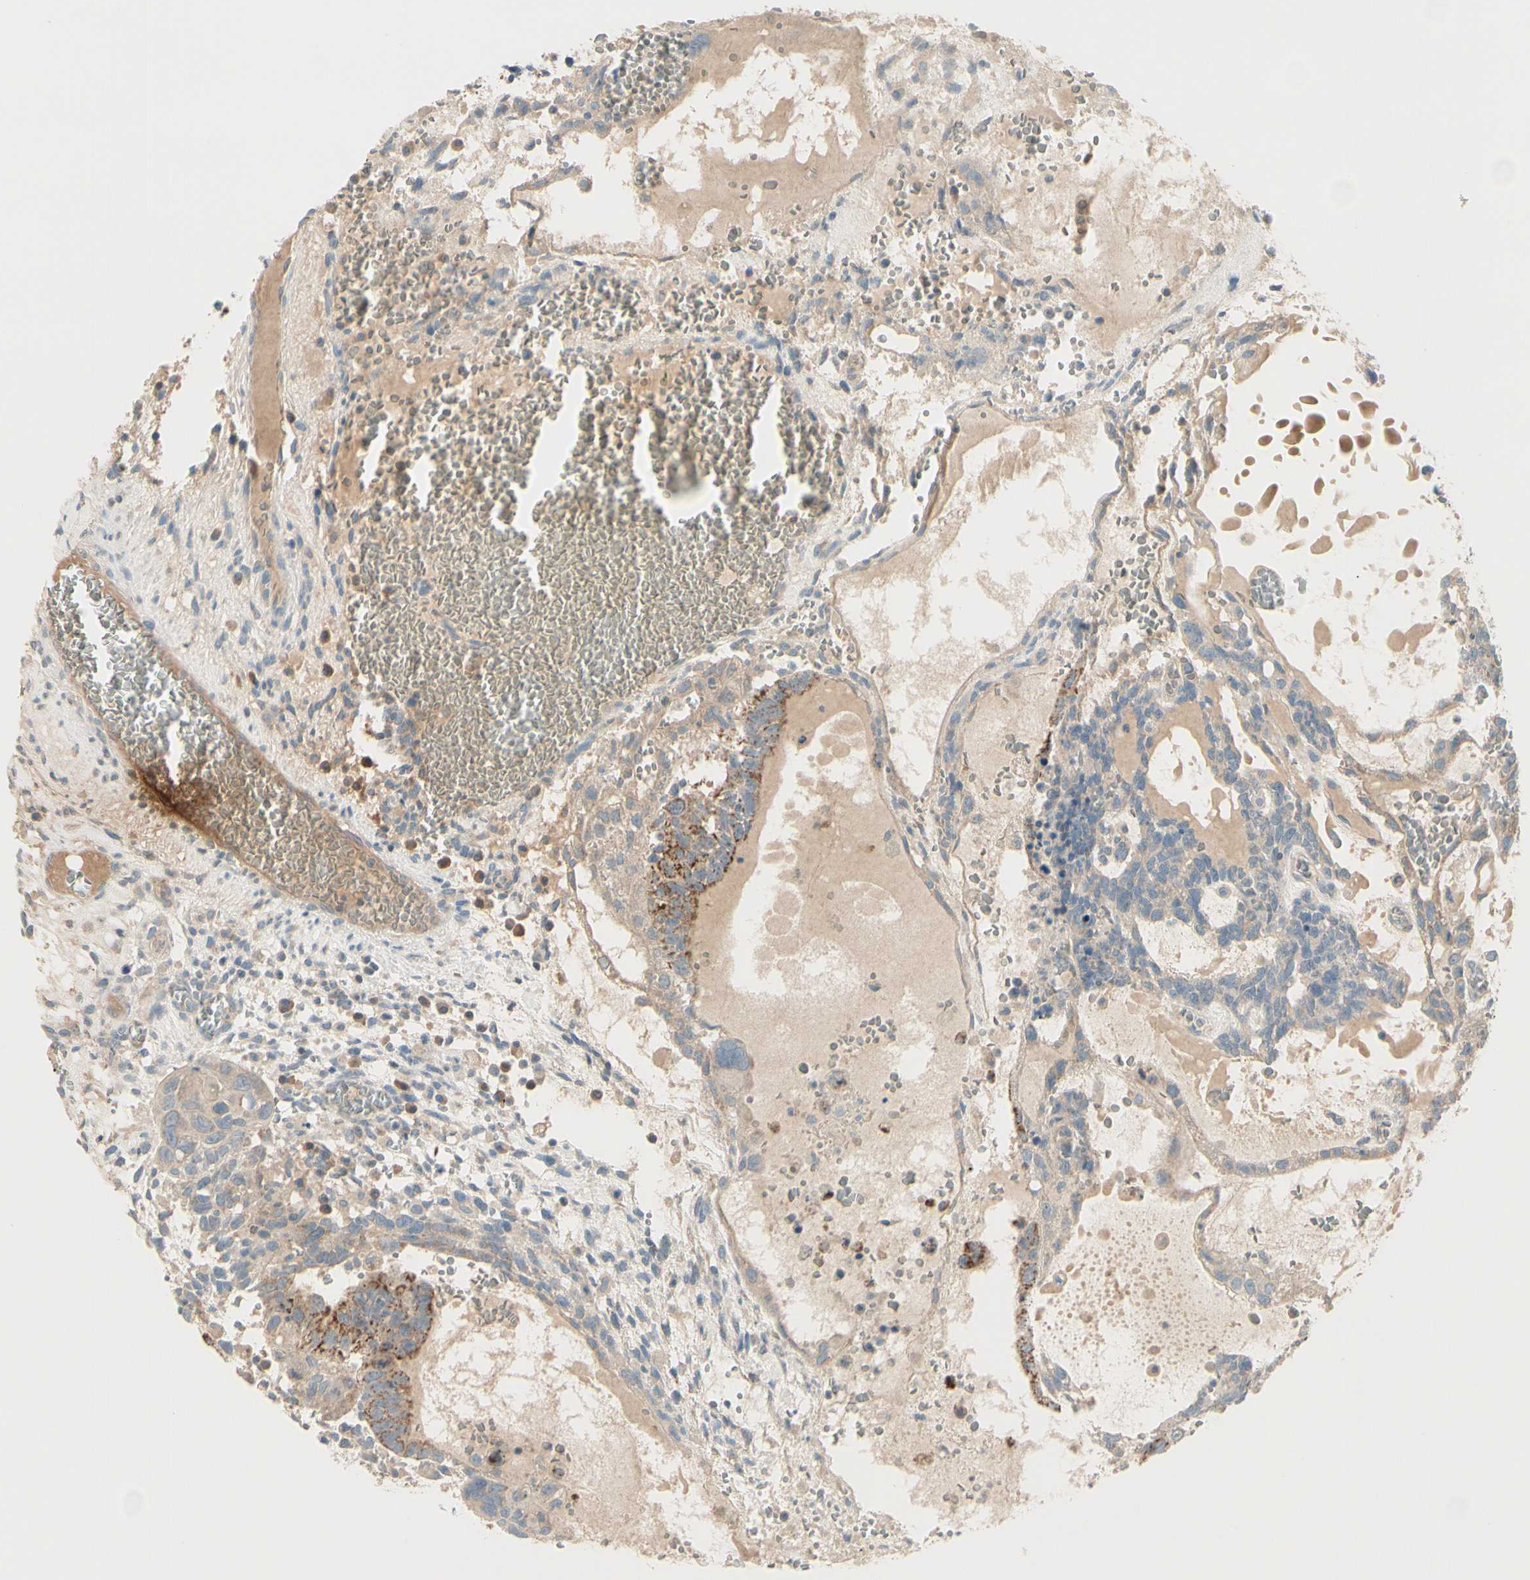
{"staining": {"intensity": "moderate", "quantity": ">75%", "location": "cytoplasmic/membranous"}, "tissue": "testis cancer", "cell_type": "Tumor cells", "image_type": "cancer", "snomed": [{"axis": "morphology", "description": "Seminoma, NOS"}, {"axis": "morphology", "description": "Carcinoma, Embryonal, NOS"}, {"axis": "topography", "description": "Testis"}], "caption": "This photomicrograph demonstrates testis cancer (seminoma) stained with IHC to label a protein in brown. The cytoplasmic/membranous of tumor cells show moderate positivity for the protein. Nuclei are counter-stained blue.", "gene": "EPHA3", "patient": {"sex": "male", "age": 52}}